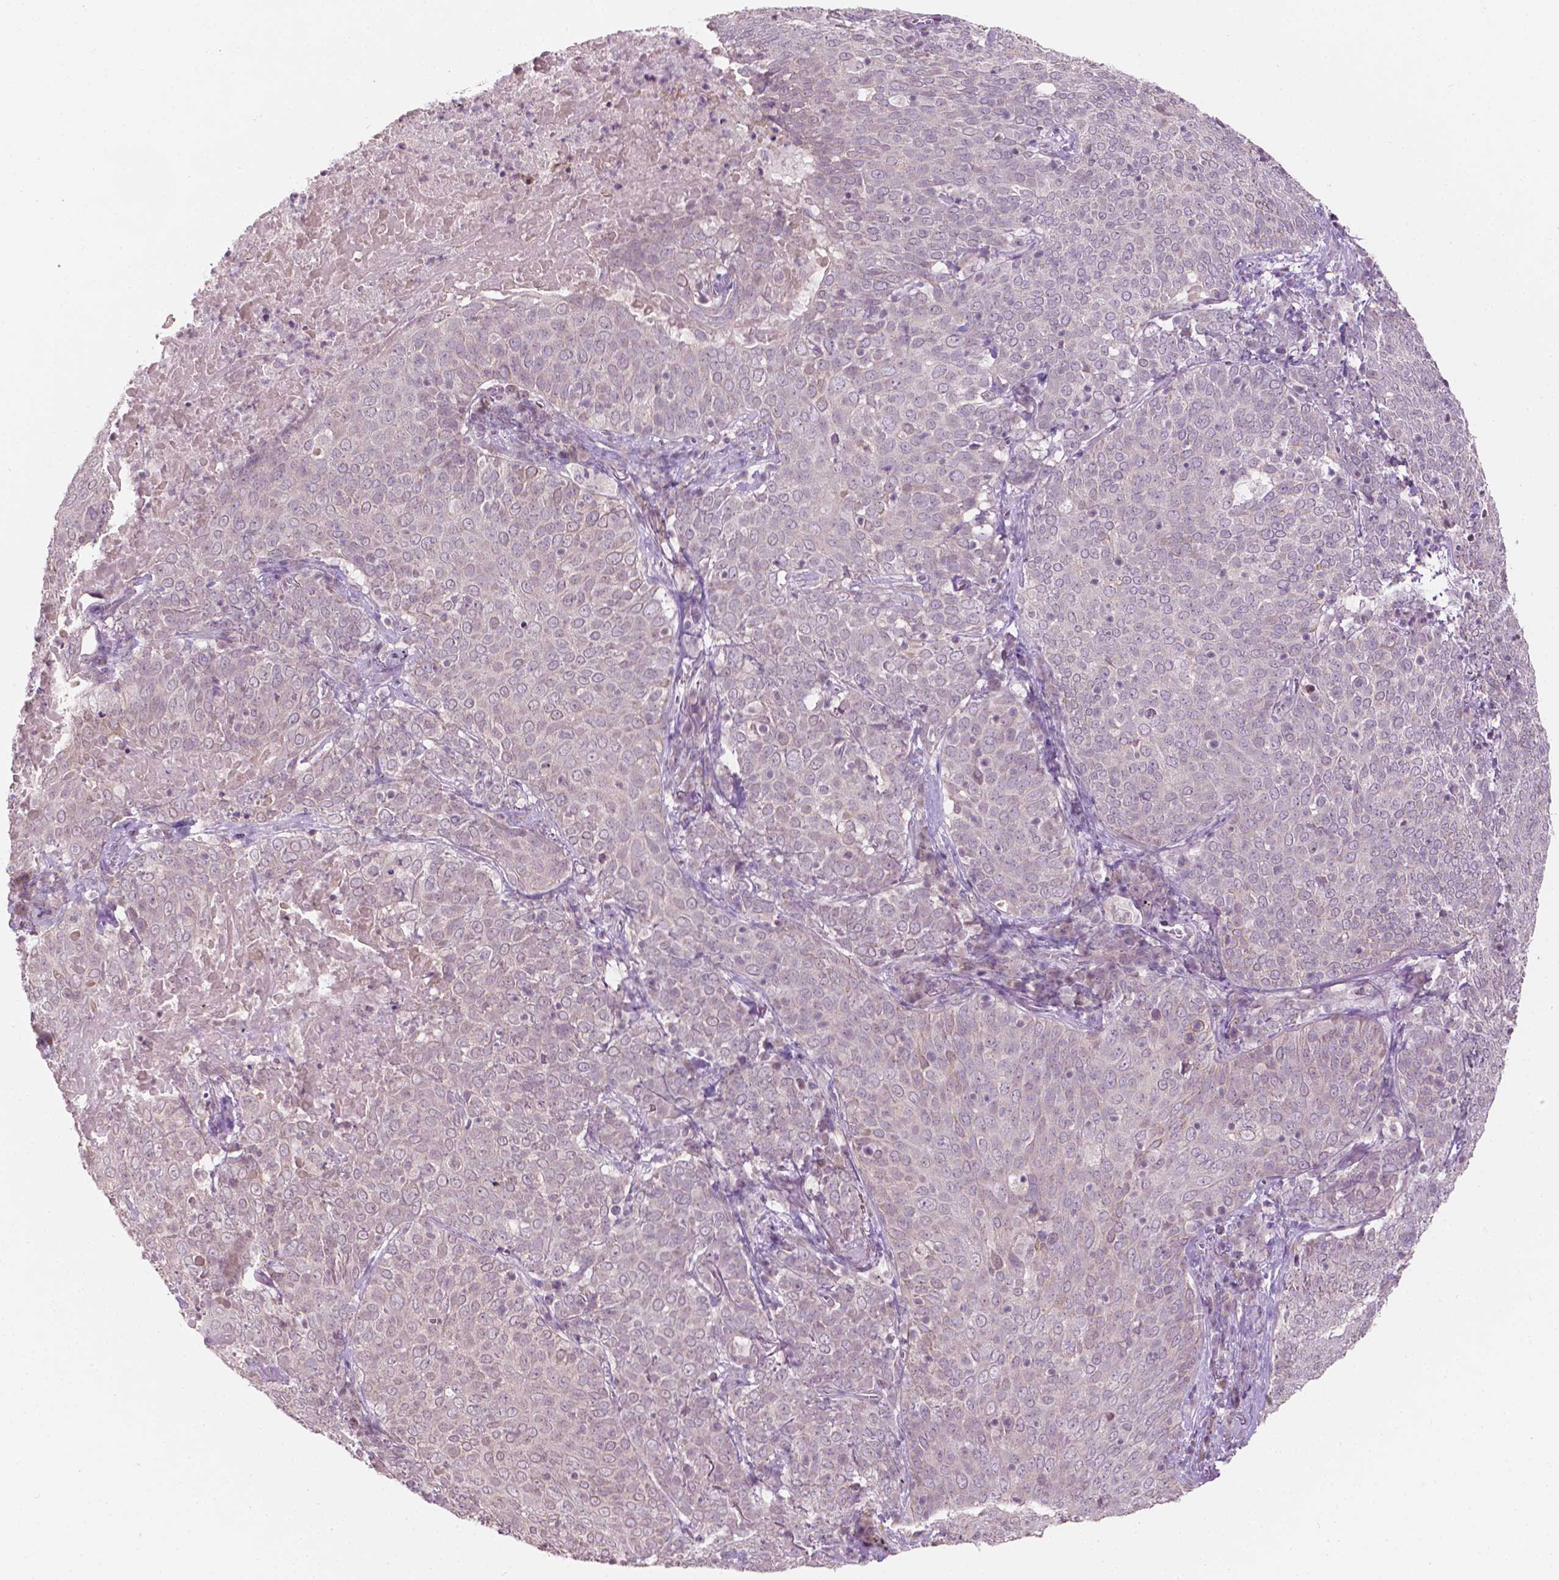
{"staining": {"intensity": "negative", "quantity": "none", "location": "none"}, "tissue": "lung cancer", "cell_type": "Tumor cells", "image_type": "cancer", "snomed": [{"axis": "morphology", "description": "Squamous cell carcinoma, NOS"}, {"axis": "topography", "description": "Lung"}], "caption": "High power microscopy image of an IHC image of lung squamous cell carcinoma, revealing no significant staining in tumor cells. (DAB (3,3'-diaminobenzidine) IHC, high magnification).", "gene": "NOS1AP", "patient": {"sex": "male", "age": 82}}